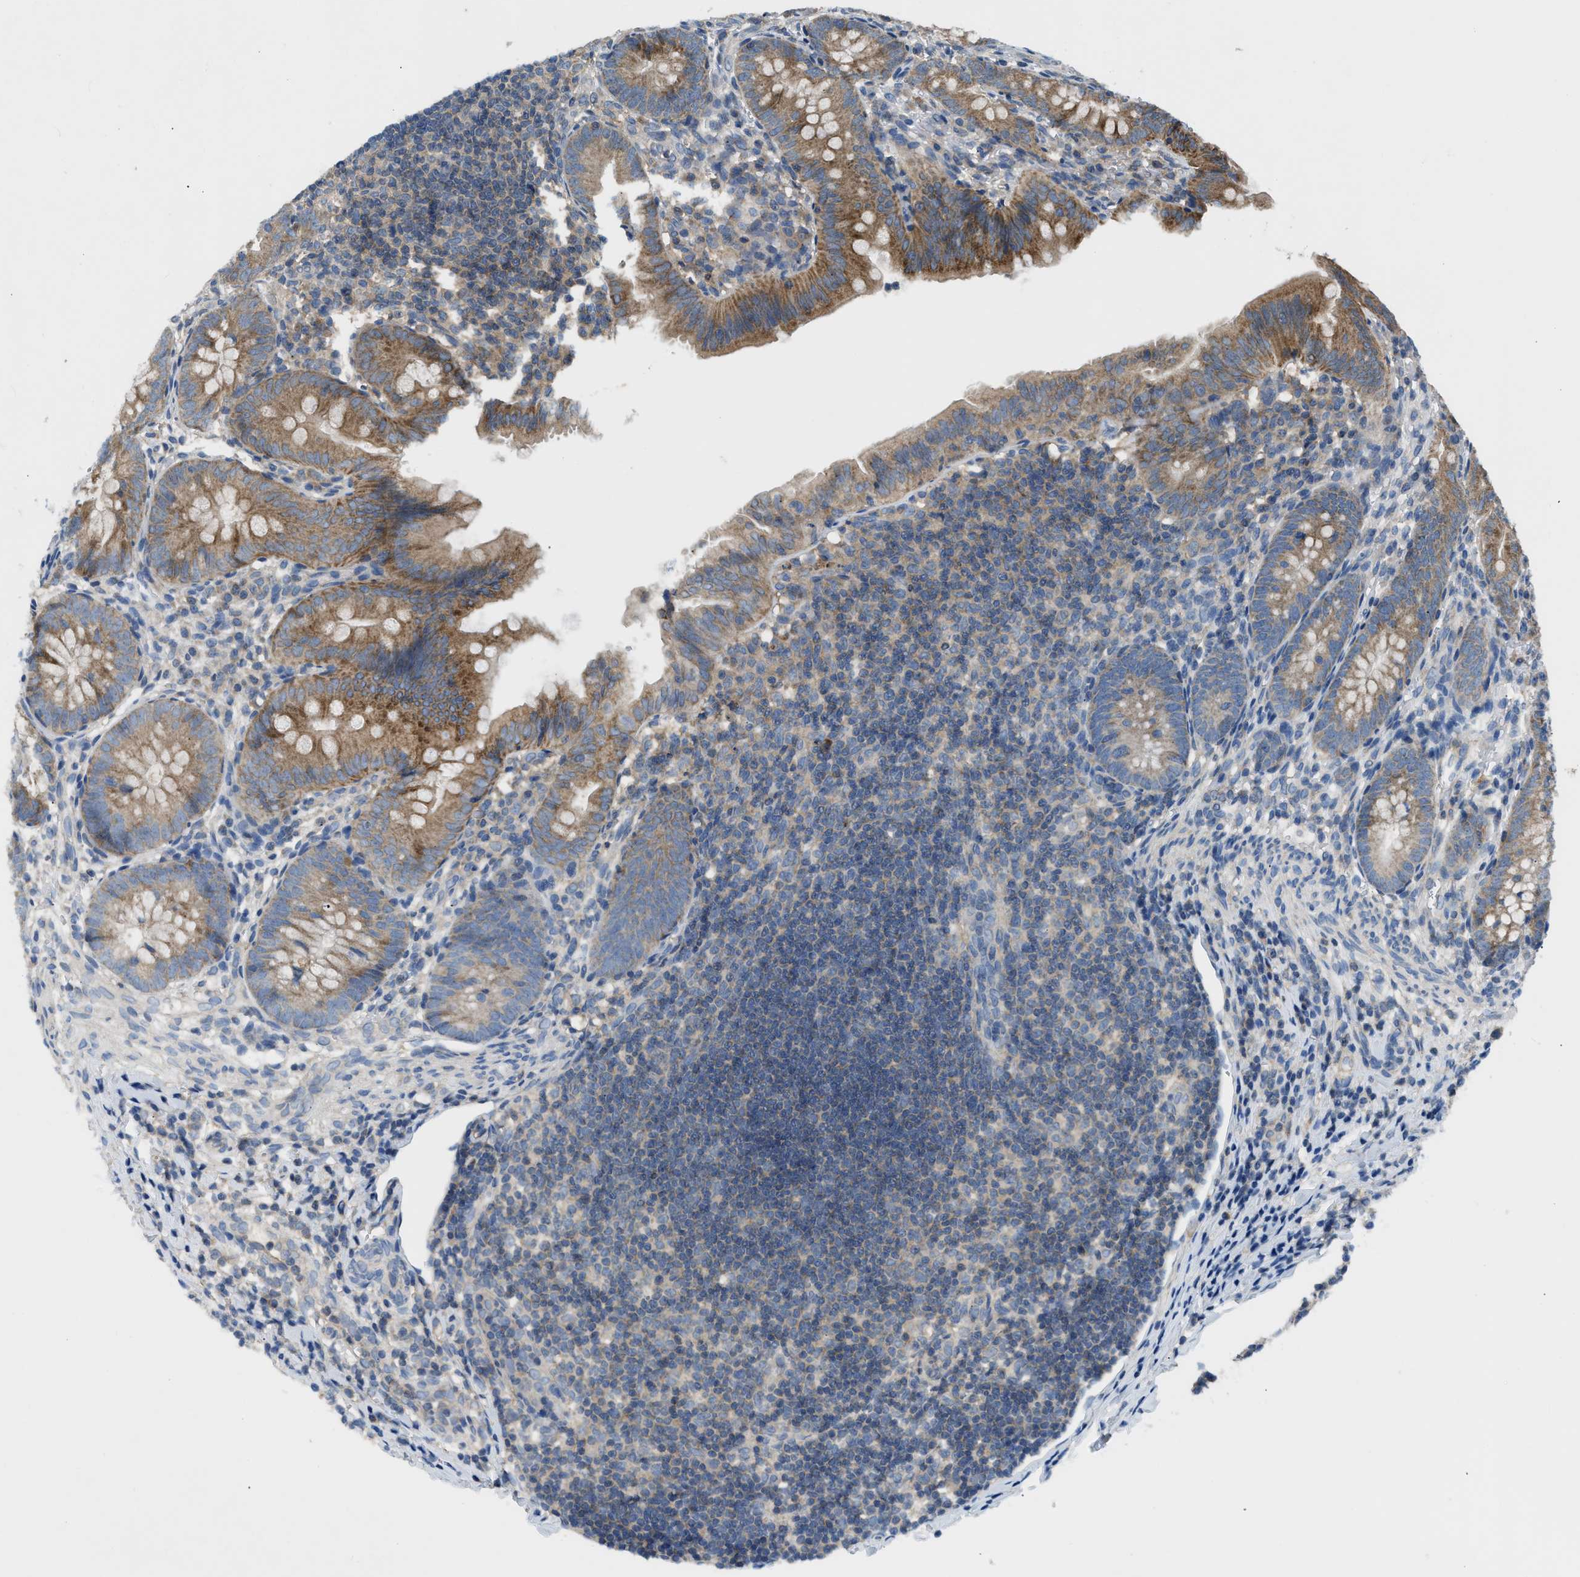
{"staining": {"intensity": "moderate", "quantity": ">75%", "location": "cytoplasmic/membranous"}, "tissue": "appendix", "cell_type": "Glandular cells", "image_type": "normal", "snomed": [{"axis": "morphology", "description": "Normal tissue, NOS"}, {"axis": "topography", "description": "Appendix"}], "caption": "This micrograph exhibits IHC staining of normal appendix, with medium moderate cytoplasmic/membranous expression in approximately >75% of glandular cells.", "gene": "PAFAH2", "patient": {"sex": "male", "age": 1}}